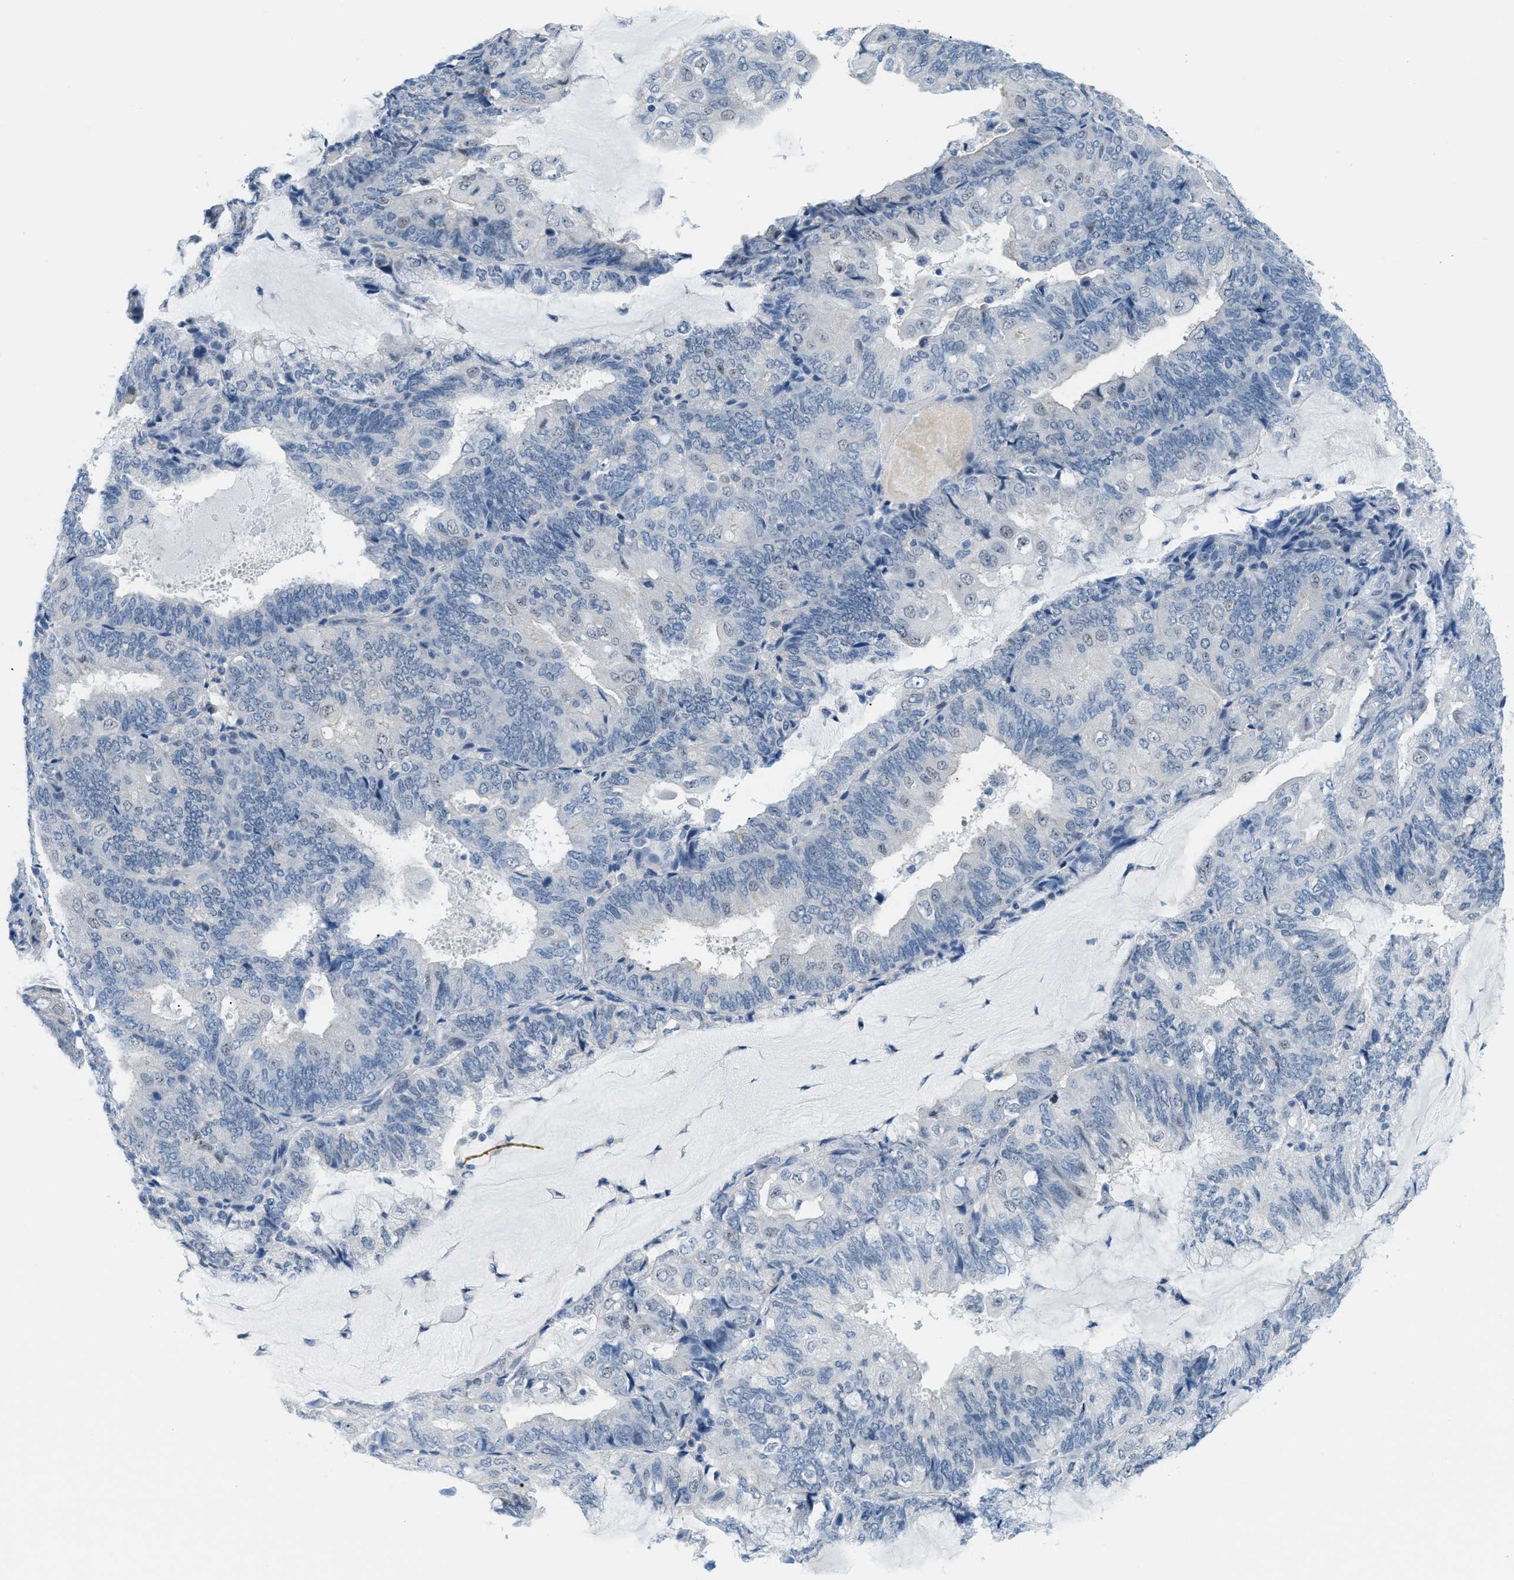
{"staining": {"intensity": "negative", "quantity": "none", "location": "none"}, "tissue": "endometrial cancer", "cell_type": "Tumor cells", "image_type": "cancer", "snomed": [{"axis": "morphology", "description": "Adenocarcinoma, NOS"}, {"axis": "topography", "description": "Endometrium"}], "caption": "IHC photomicrograph of endometrial cancer (adenocarcinoma) stained for a protein (brown), which displays no positivity in tumor cells. (DAB (3,3'-diaminobenzidine) IHC visualized using brightfield microscopy, high magnification).", "gene": "PHRF1", "patient": {"sex": "female", "age": 81}}